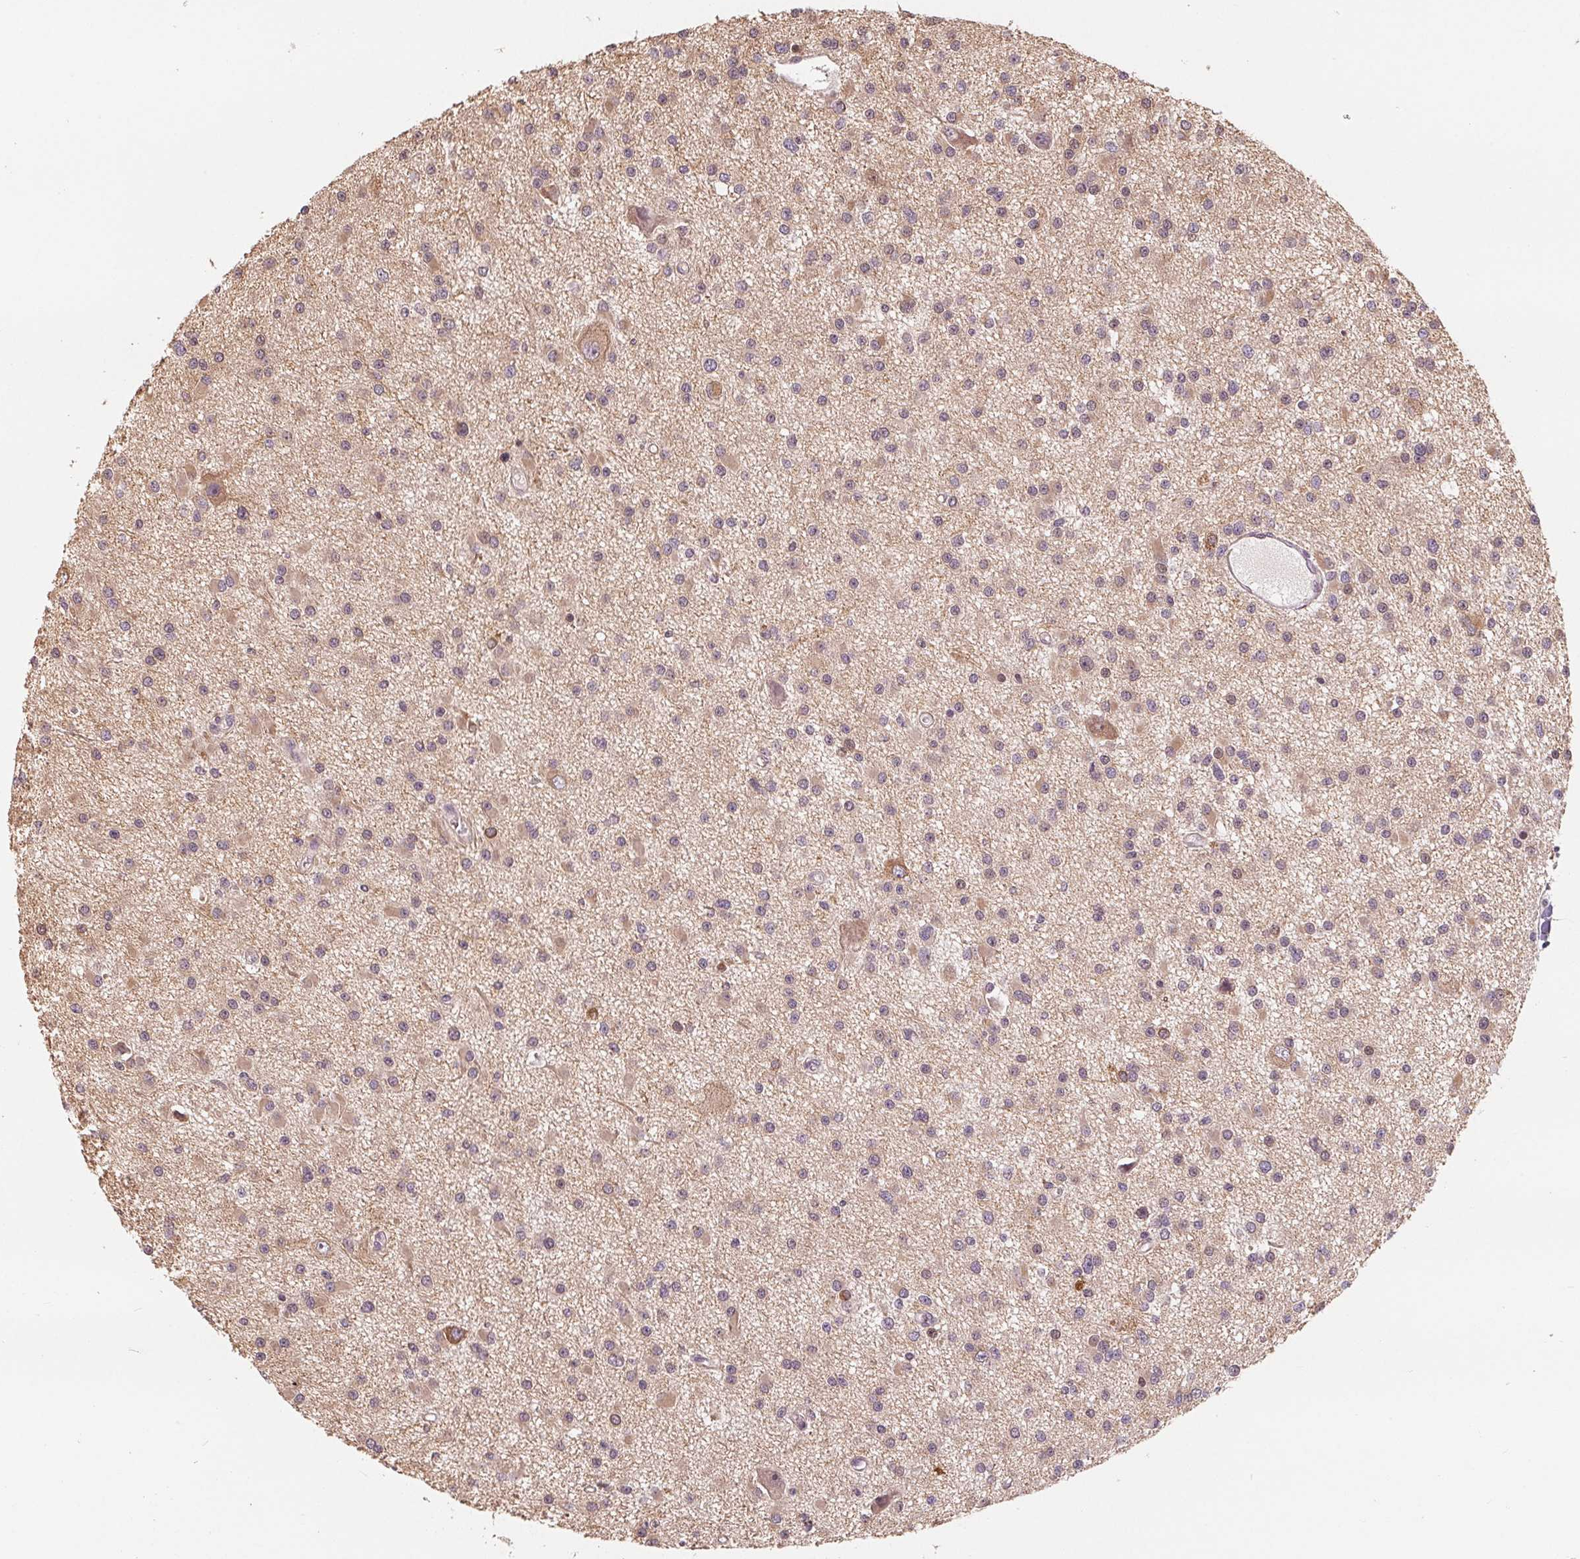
{"staining": {"intensity": "negative", "quantity": "none", "location": "none"}, "tissue": "glioma", "cell_type": "Tumor cells", "image_type": "cancer", "snomed": [{"axis": "morphology", "description": "Glioma, malignant, High grade"}, {"axis": "topography", "description": "Brain"}], "caption": "Tumor cells show no significant protein expression in malignant glioma (high-grade). (DAB immunohistochemistry, high magnification).", "gene": "CFC1", "patient": {"sex": "male", "age": 54}}